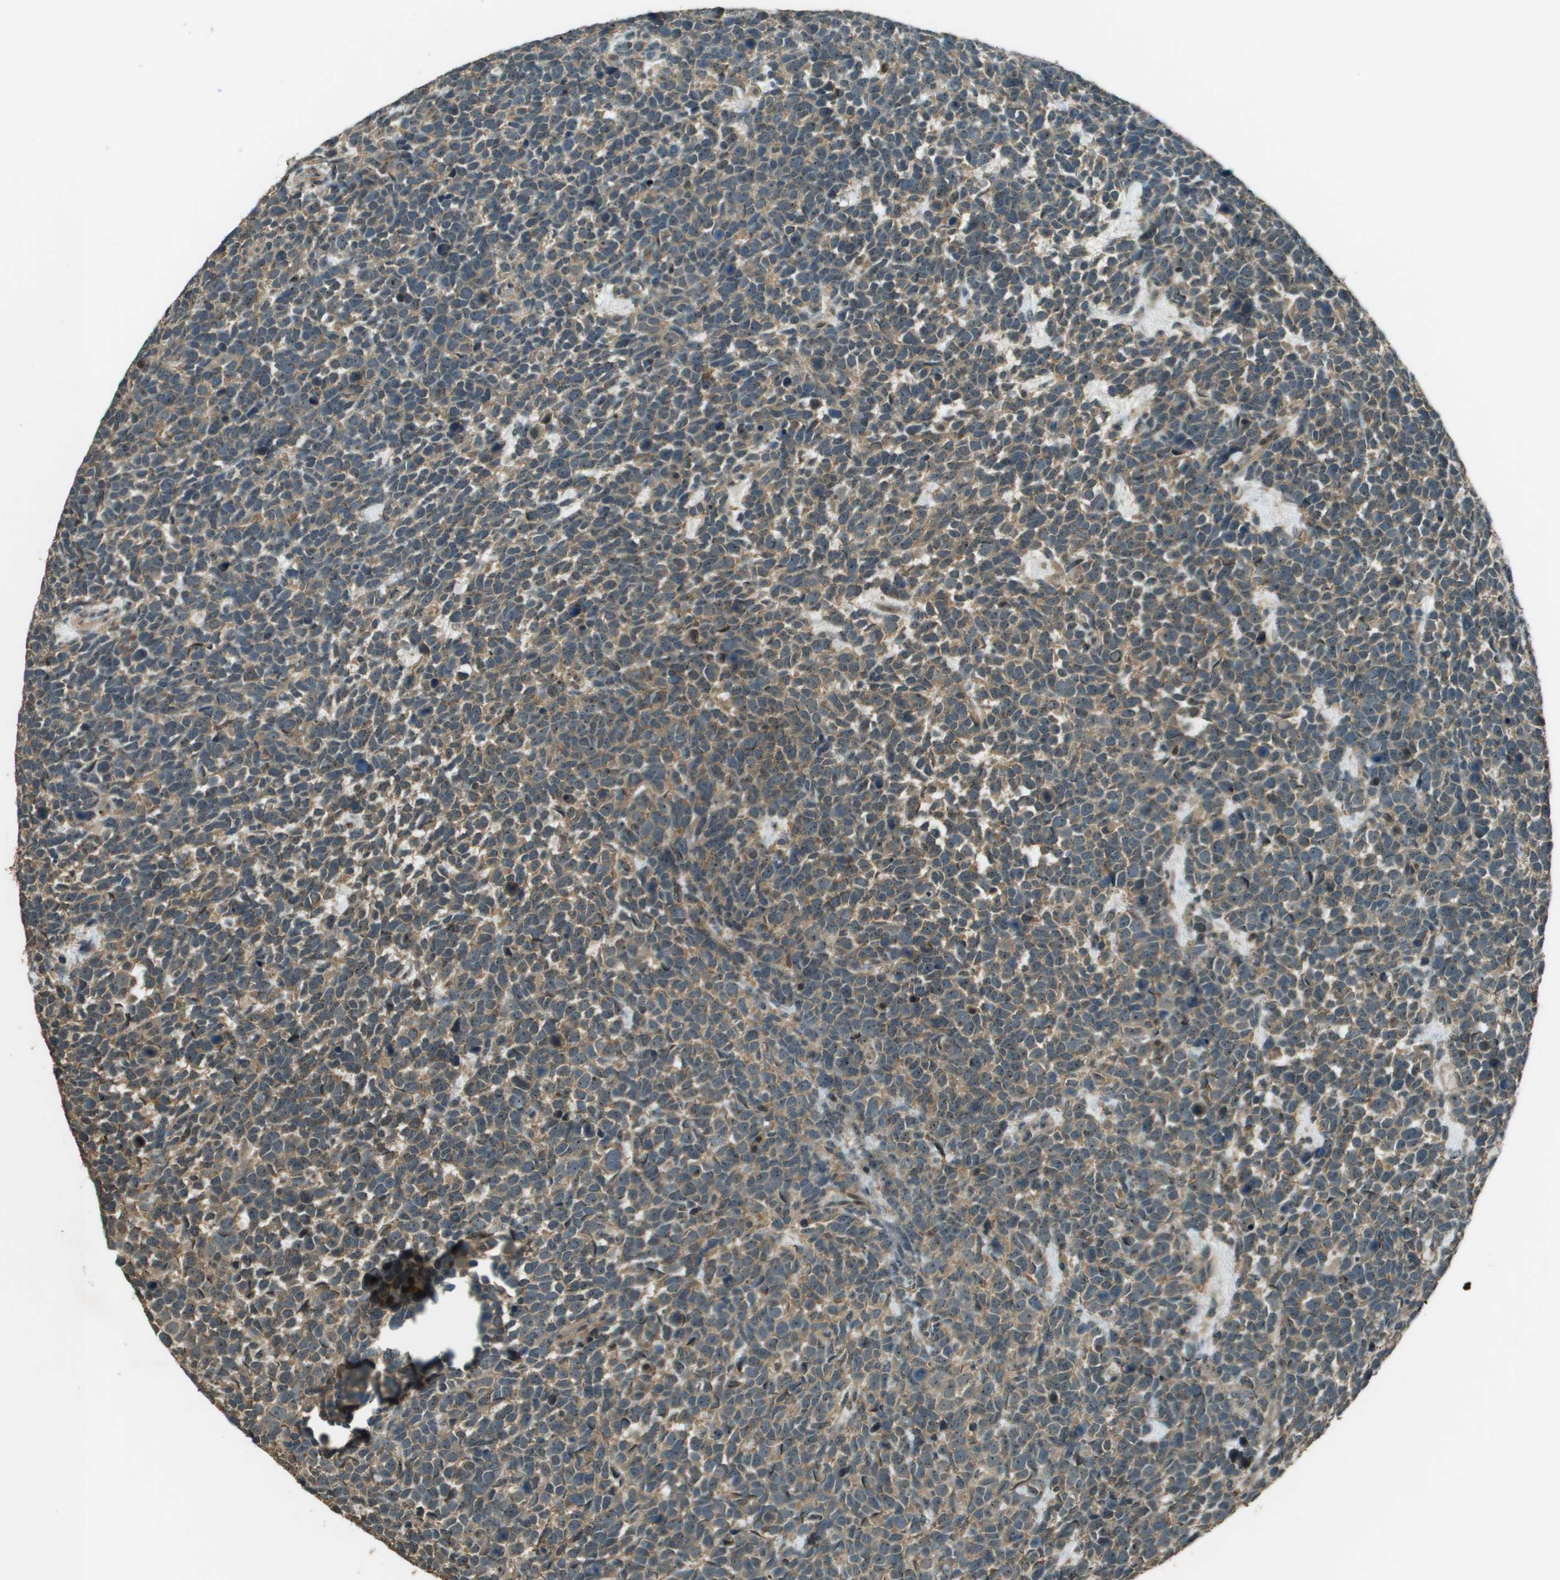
{"staining": {"intensity": "moderate", "quantity": ">75%", "location": "cytoplasmic/membranous"}, "tissue": "urothelial cancer", "cell_type": "Tumor cells", "image_type": "cancer", "snomed": [{"axis": "morphology", "description": "Urothelial carcinoma, High grade"}, {"axis": "topography", "description": "Urinary bladder"}], "caption": "Immunohistochemical staining of human urothelial cancer shows medium levels of moderate cytoplasmic/membranous positivity in approximately >75% of tumor cells. (DAB = brown stain, brightfield microscopy at high magnification).", "gene": "SDC3", "patient": {"sex": "female", "age": 82}}